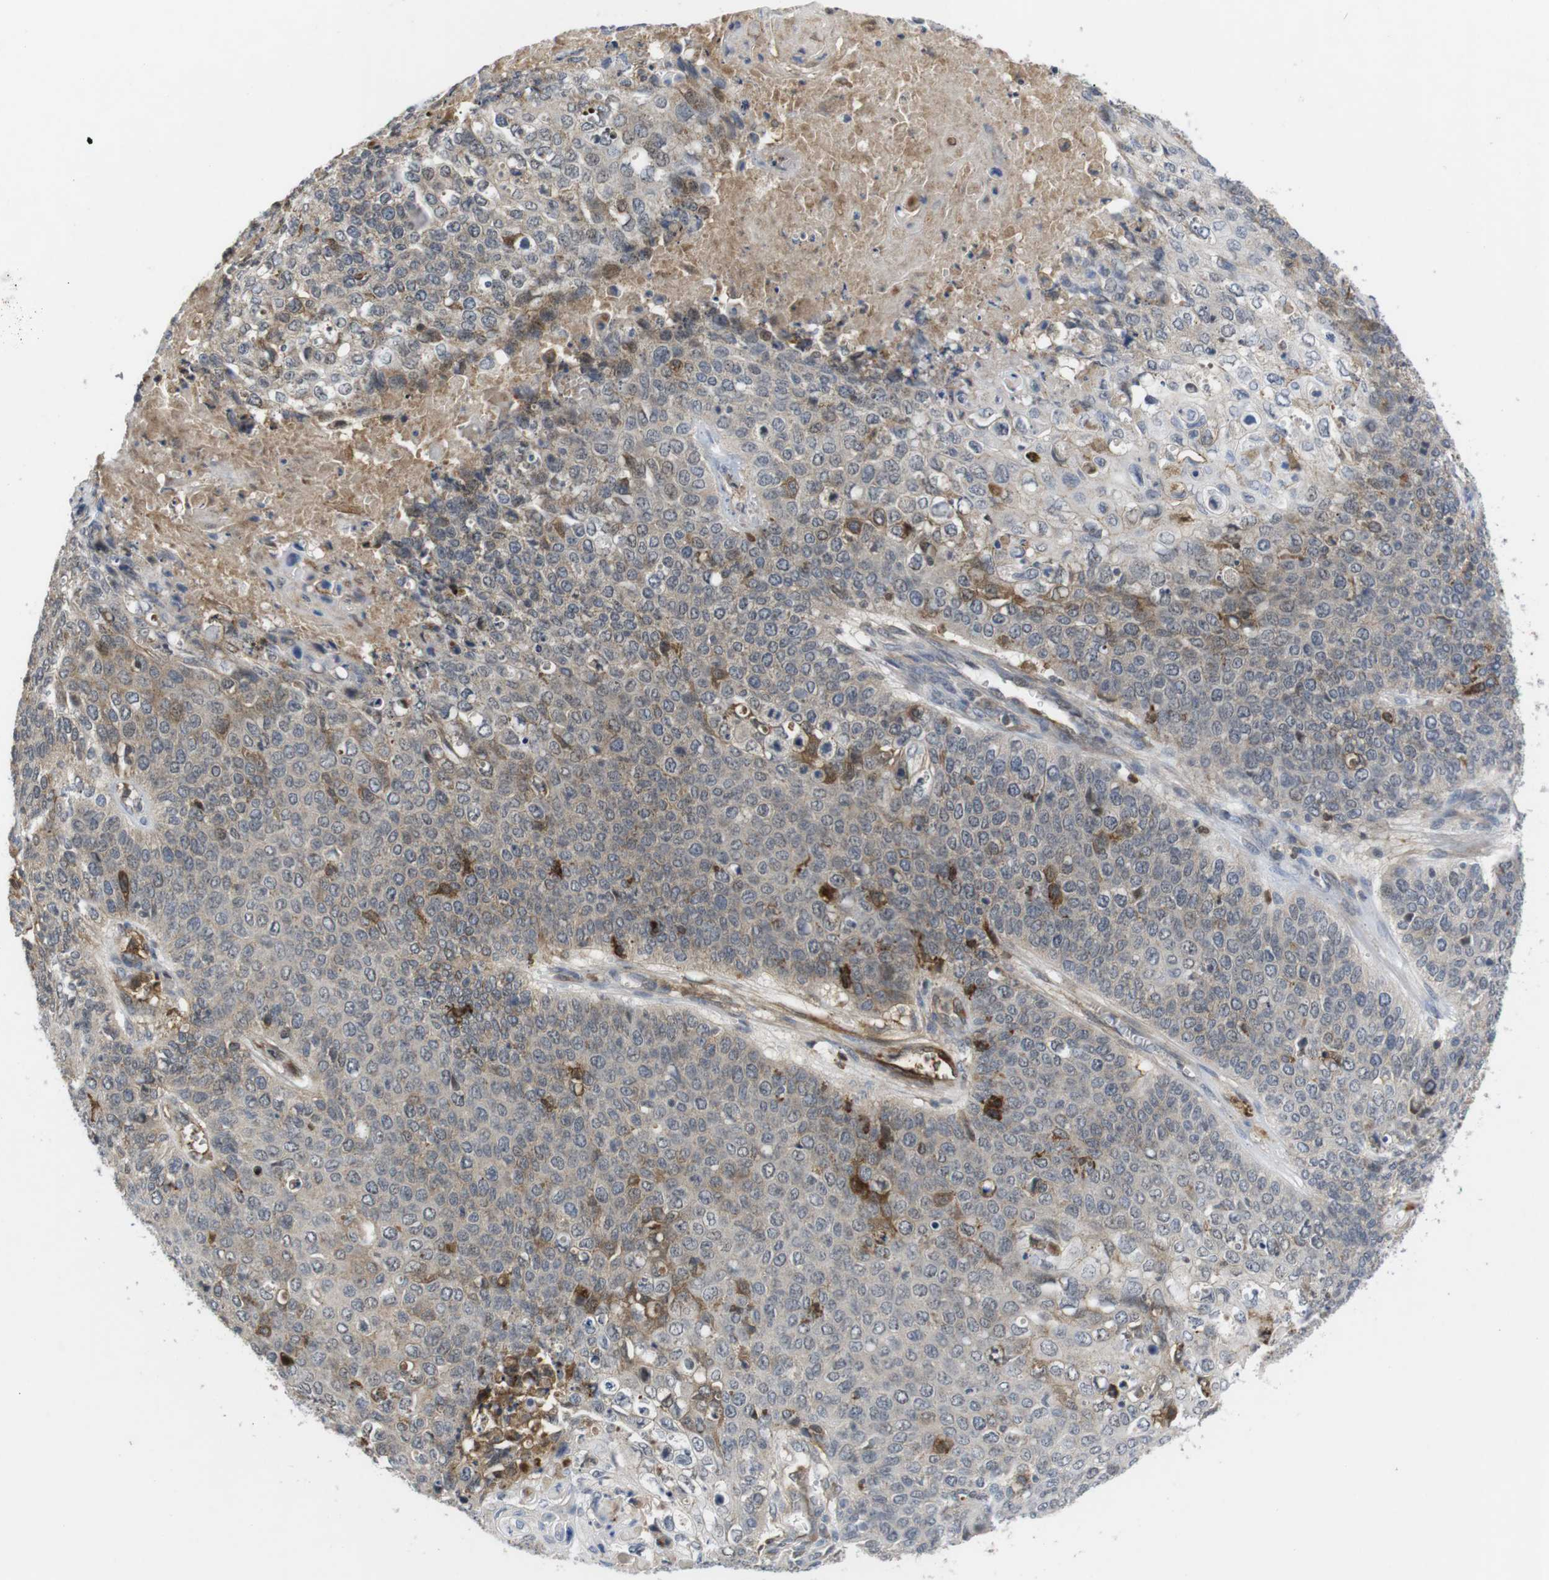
{"staining": {"intensity": "moderate", "quantity": "<25%", "location": "cytoplasmic/membranous"}, "tissue": "cervical cancer", "cell_type": "Tumor cells", "image_type": "cancer", "snomed": [{"axis": "morphology", "description": "Squamous cell carcinoma, NOS"}, {"axis": "topography", "description": "Cervix"}], "caption": "A photomicrograph showing moderate cytoplasmic/membranous staining in approximately <25% of tumor cells in cervical cancer (squamous cell carcinoma), as visualized by brown immunohistochemical staining.", "gene": "NECTIN1", "patient": {"sex": "female", "age": 39}}